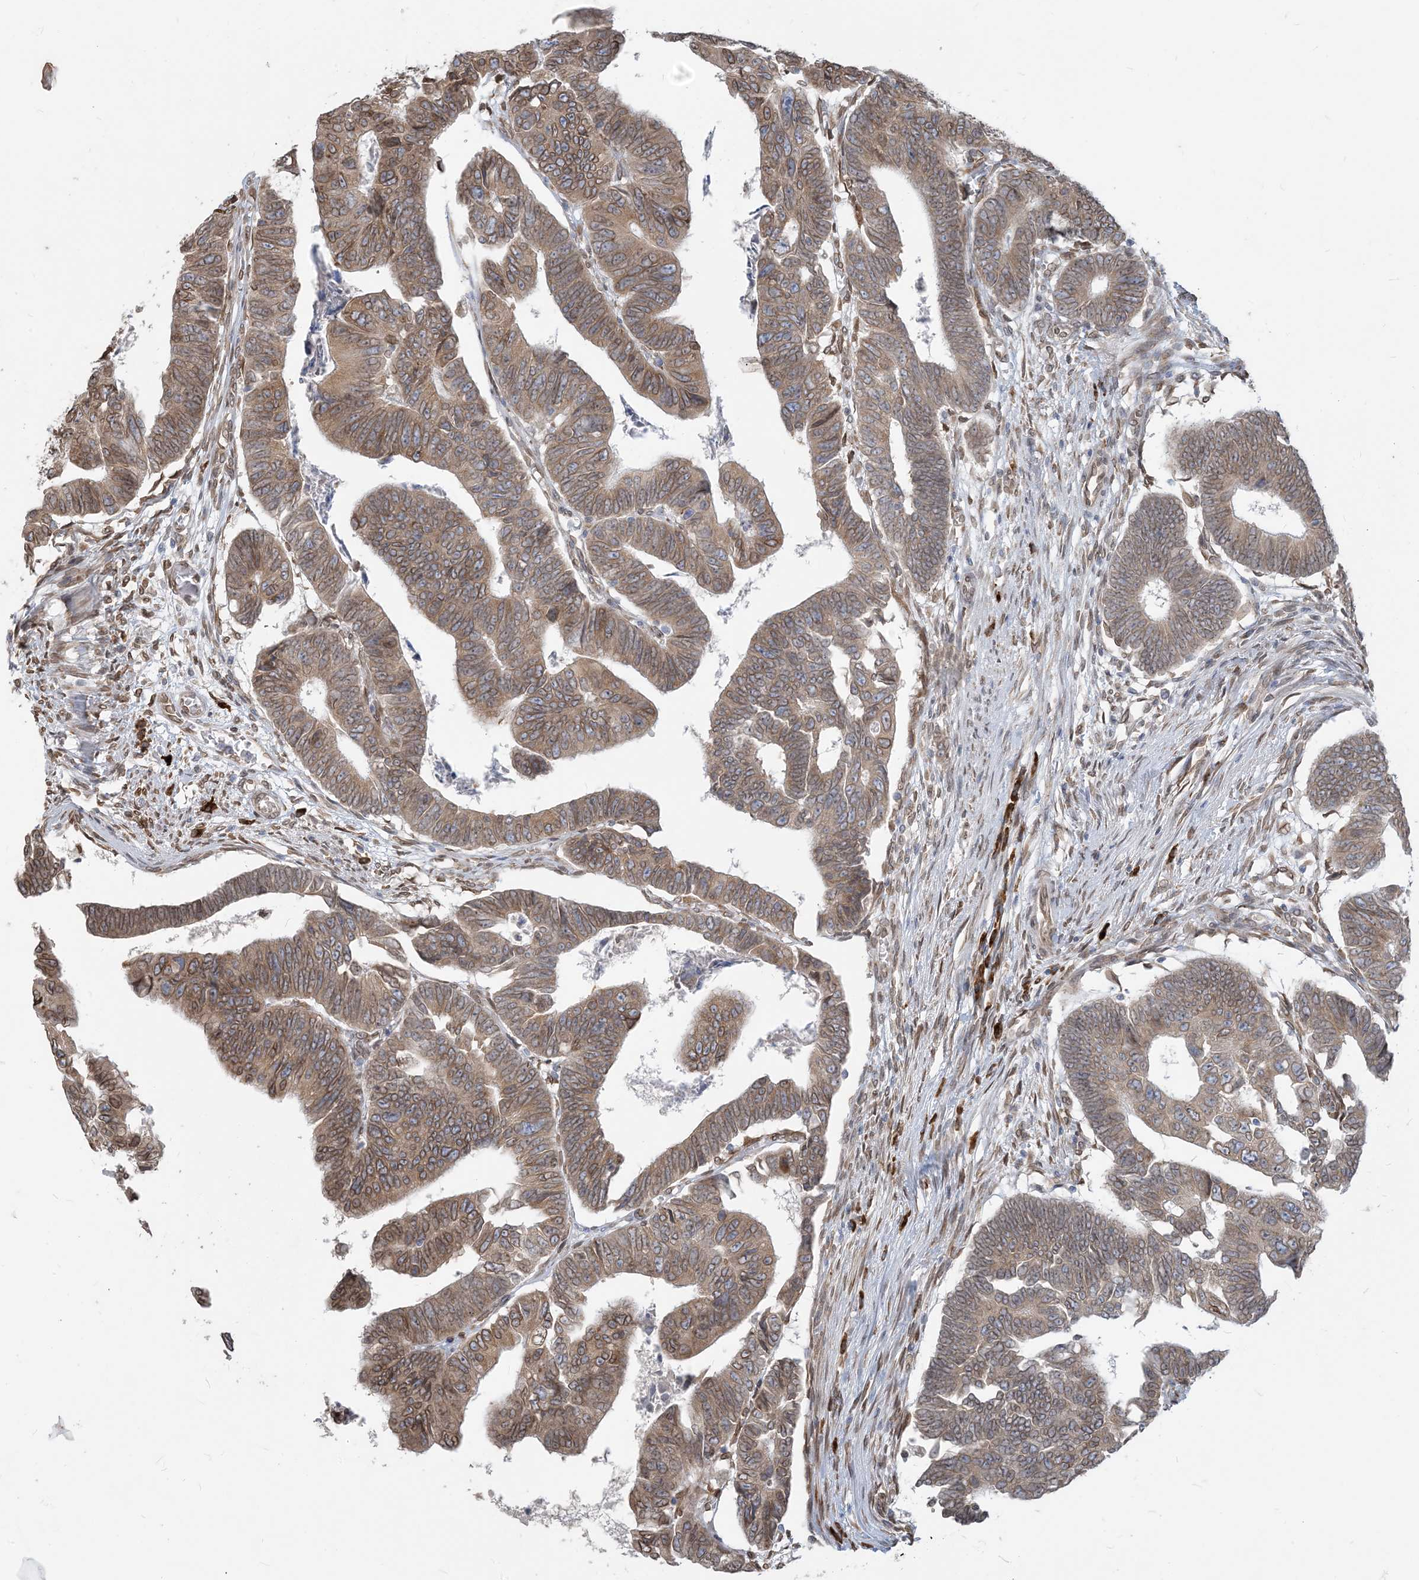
{"staining": {"intensity": "weak", "quantity": ">75%", "location": "cytoplasmic/membranous,nuclear"}, "tissue": "colorectal cancer", "cell_type": "Tumor cells", "image_type": "cancer", "snomed": [{"axis": "morphology", "description": "Adenocarcinoma, NOS"}, {"axis": "topography", "description": "Rectum"}], "caption": "Brown immunohistochemical staining in human adenocarcinoma (colorectal) displays weak cytoplasmic/membranous and nuclear expression in about >75% of tumor cells. (brown staining indicates protein expression, while blue staining denotes nuclei).", "gene": "WWP1", "patient": {"sex": "female", "age": 65}}